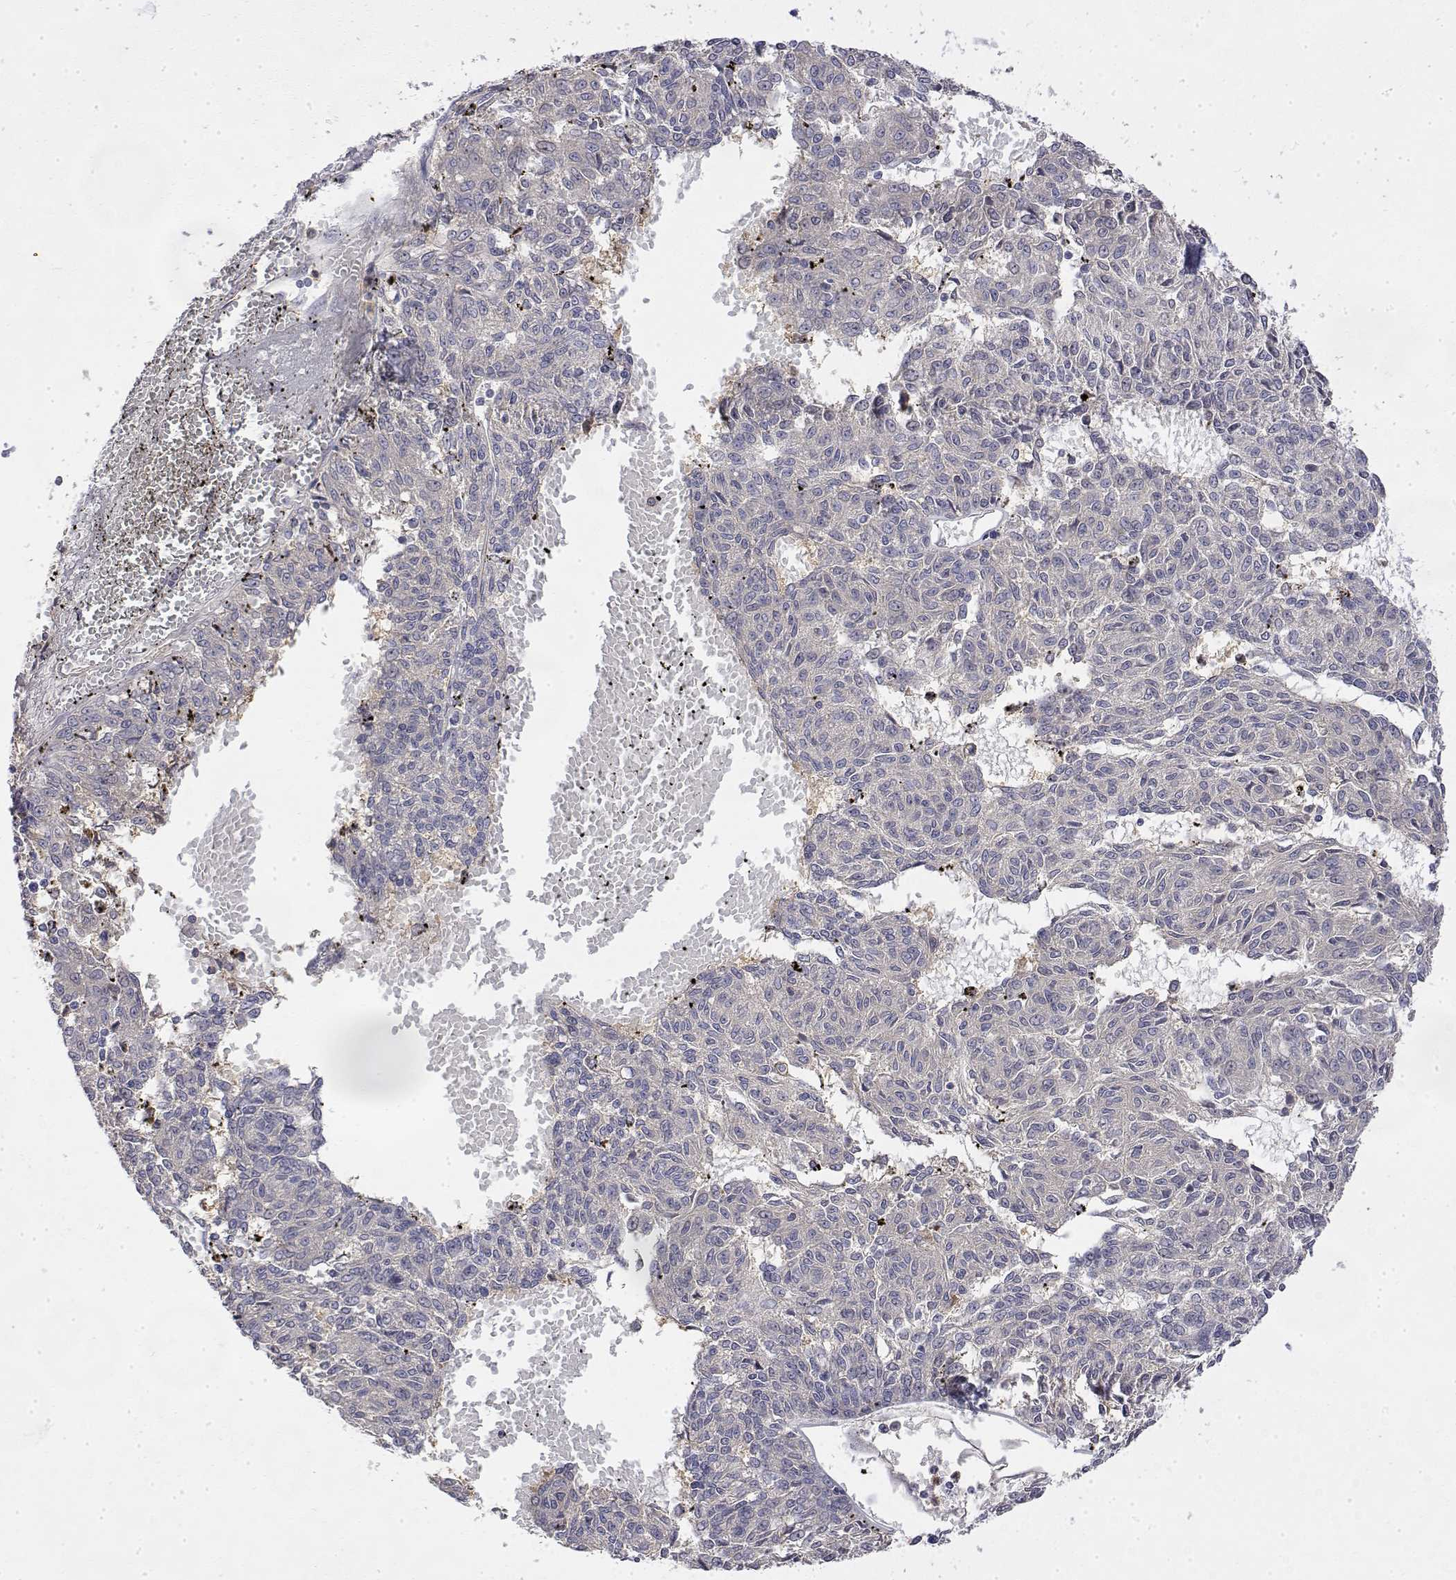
{"staining": {"intensity": "negative", "quantity": "none", "location": "none"}, "tissue": "melanoma", "cell_type": "Tumor cells", "image_type": "cancer", "snomed": [{"axis": "morphology", "description": "Malignant melanoma, NOS"}, {"axis": "topography", "description": "Skin"}], "caption": "The immunohistochemistry micrograph has no significant positivity in tumor cells of malignant melanoma tissue. Nuclei are stained in blue.", "gene": "SOWAHD", "patient": {"sex": "female", "age": 72}}